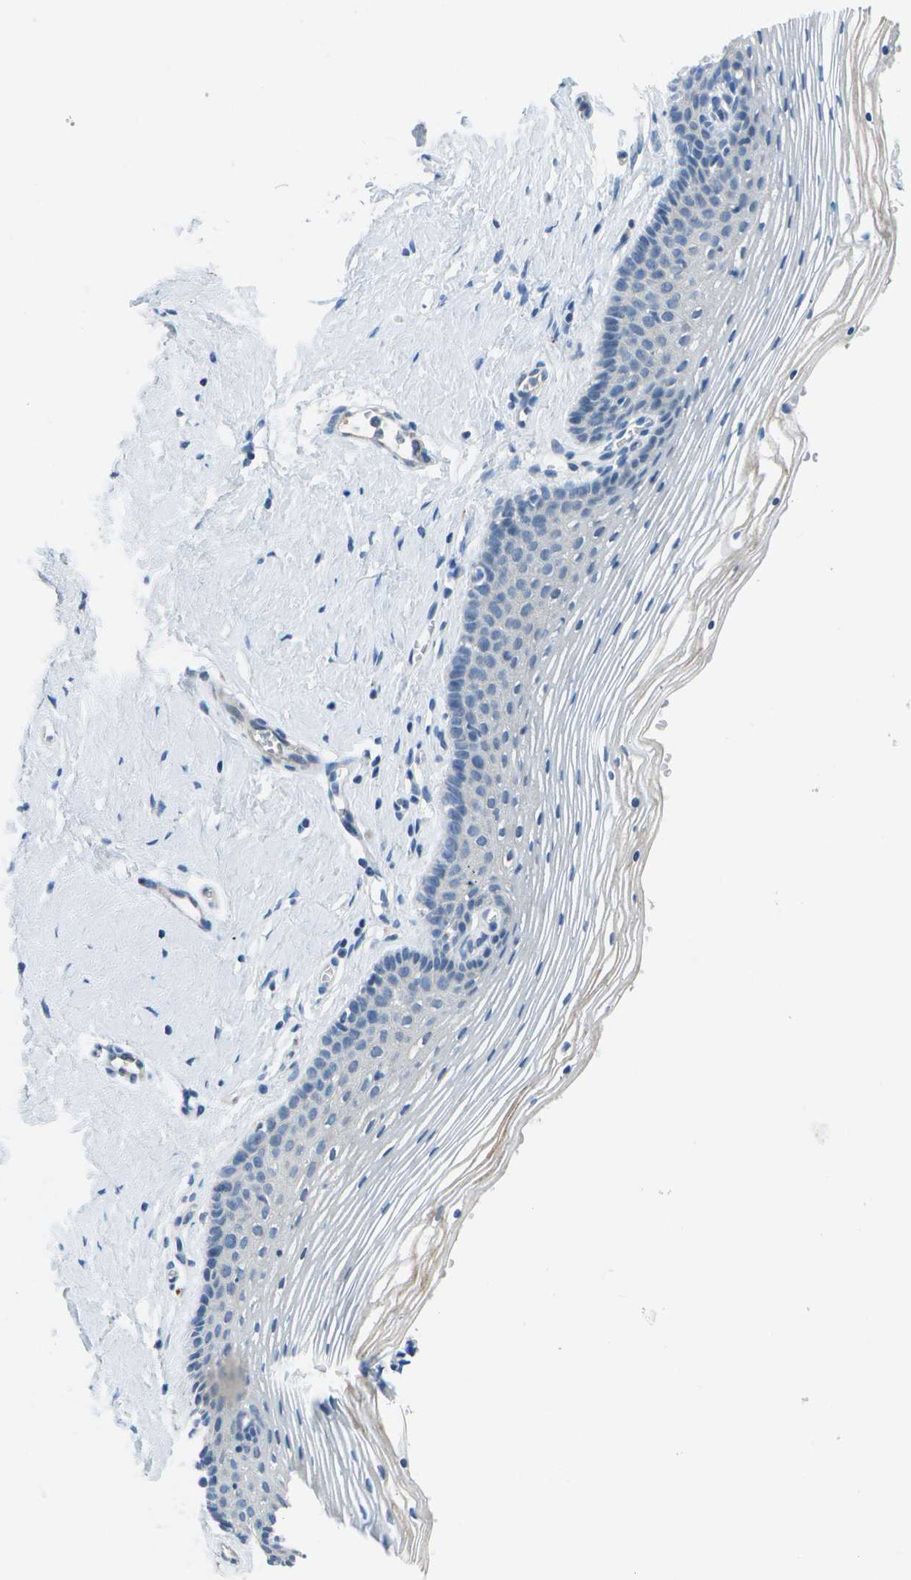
{"staining": {"intensity": "negative", "quantity": "none", "location": "none"}, "tissue": "vagina", "cell_type": "Squamous epithelial cells", "image_type": "normal", "snomed": [{"axis": "morphology", "description": "Normal tissue, NOS"}, {"axis": "topography", "description": "Vagina"}], "caption": "This is a photomicrograph of immunohistochemistry staining of unremarkable vagina, which shows no staining in squamous epithelial cells.", "gene": "DCT", "patient": {"sex": "female", "age": 32}}